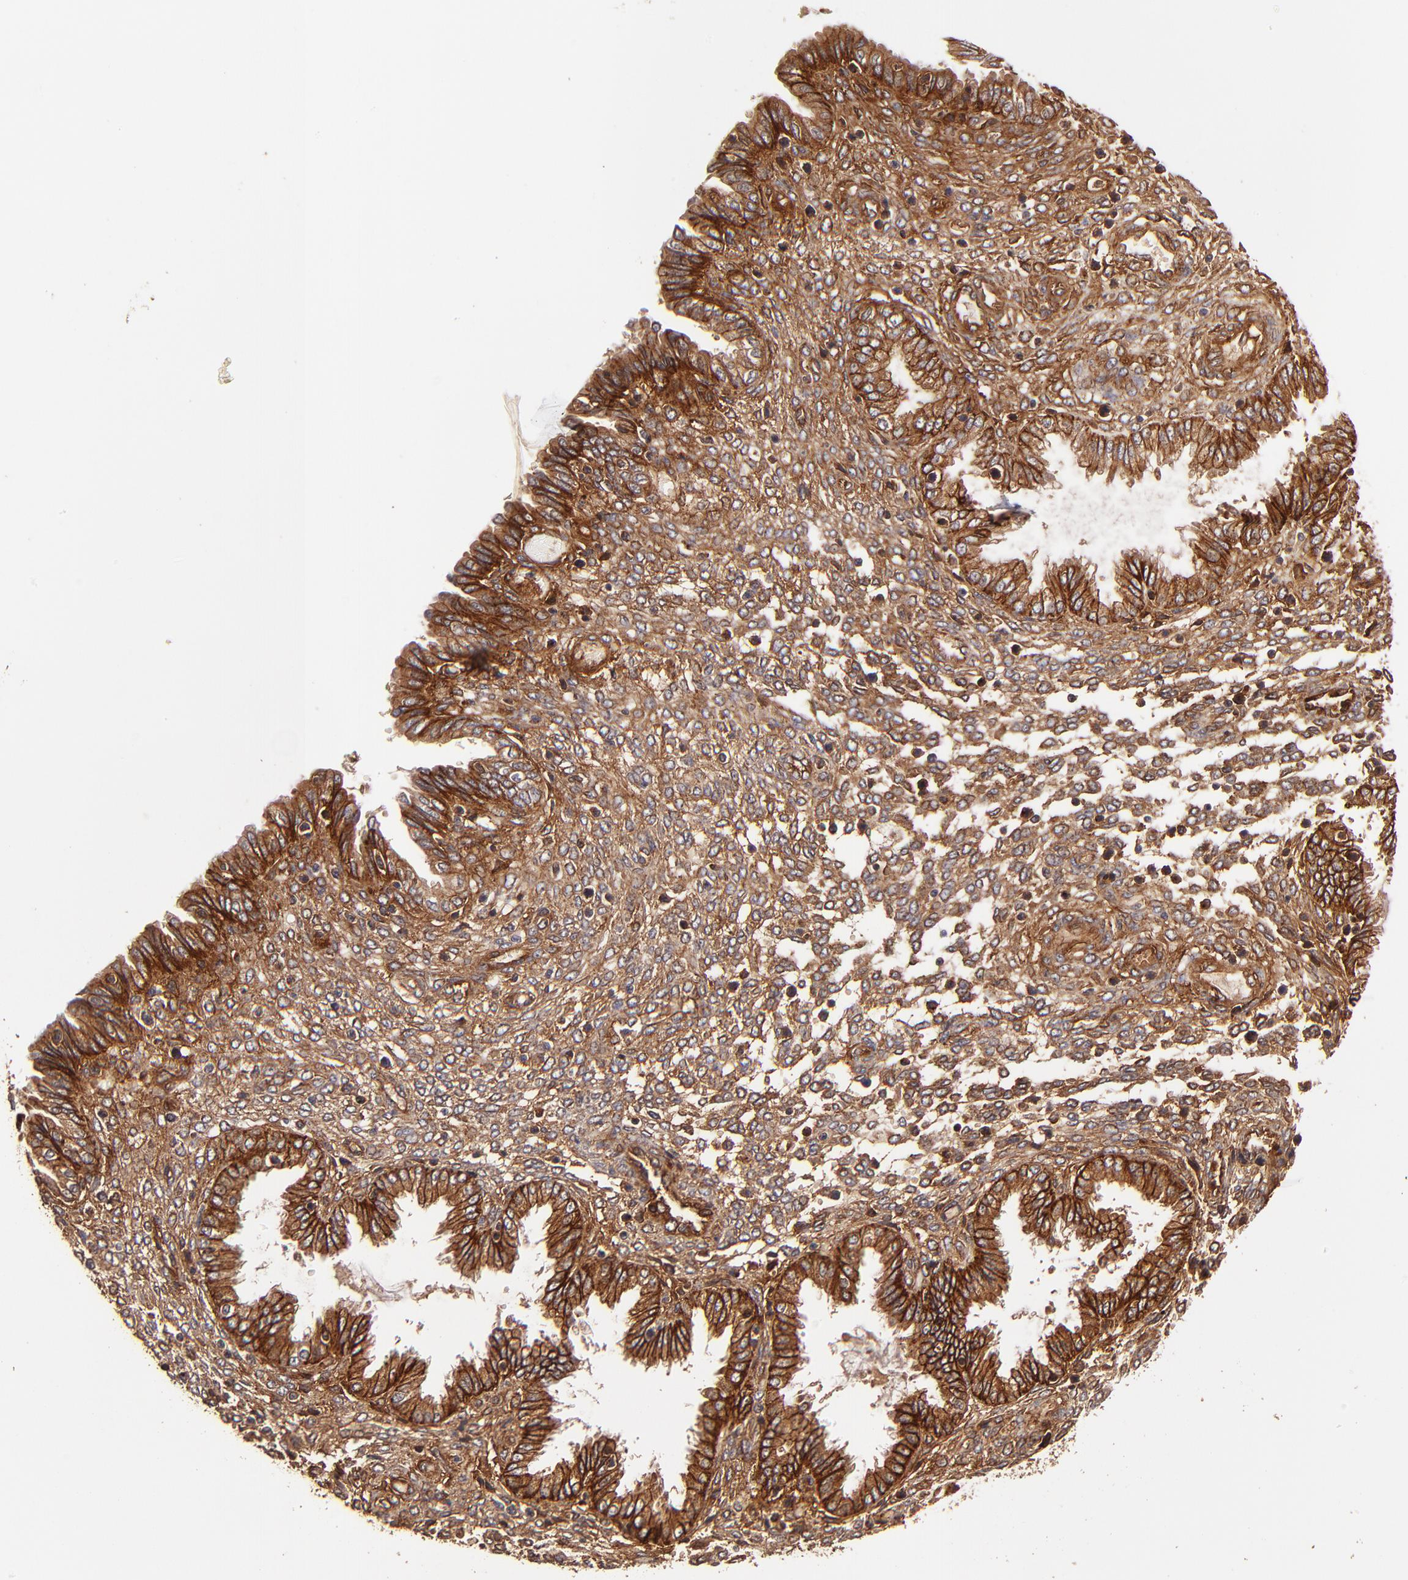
{"staining": {"intensity": "moderate", "quantity": ">75%", "location": "cytoplasmic/membranous"}, "tissue": "endometrium", "cell_type": "Cells in endometrial stroma", "image_type": "normal", "snomed": [{"axis": "morphology", "description": "Normal tissue, NOS"}, {"axis": "topography", "description": "Endometrium"}], "caption": "Protein staining reveals moderate cytoplasmic/membranous staining in about >75% of cells in endometrial stroma in benign endometrium.", "gene": "ITGB1", "patient": {"sex": "female", "age": 33}}